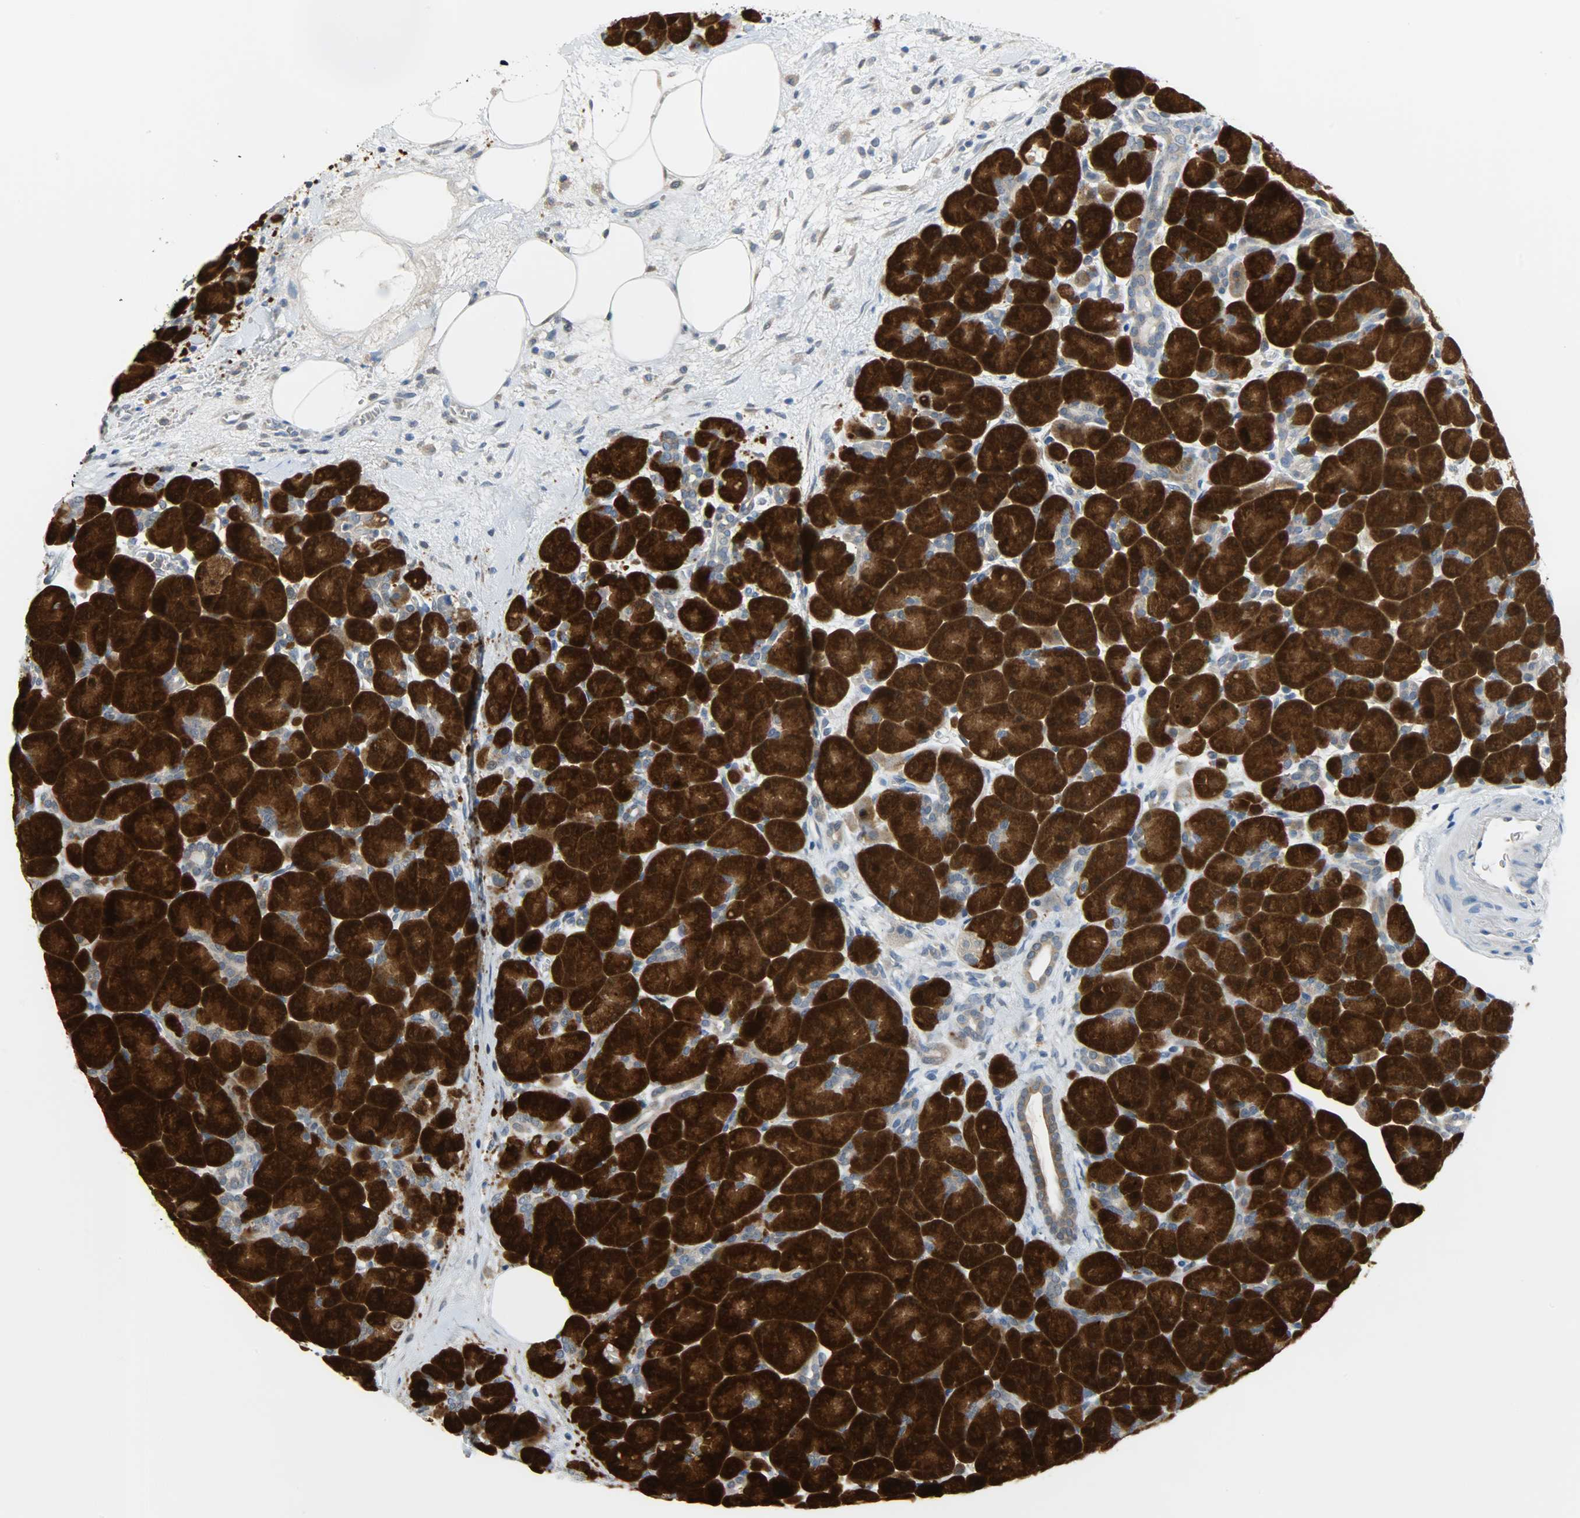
{"staining": {"intensity": "strong", "quantity": ">75%", "location": "cytoplasmic/membranous,nuclear"}, "tissue": "pancreas", "cell_type": "Exocrine glandular cells", "image_type": "normal", "snomed": [{"axis": "morphology", "description": "Normal tissue, NOS"}, {"axis": "topography", "description": "Pancreas"}], "caption": "Strong cytoplasmic/membranous,nuclear expression is present in about >75% of exocrine glandular cells in unremarkable pancreas. (IHC, brightfield microscopy, high magnification).", "gene": "EIF4EBP1", "patient": {"sex": "male", "age": 66}}